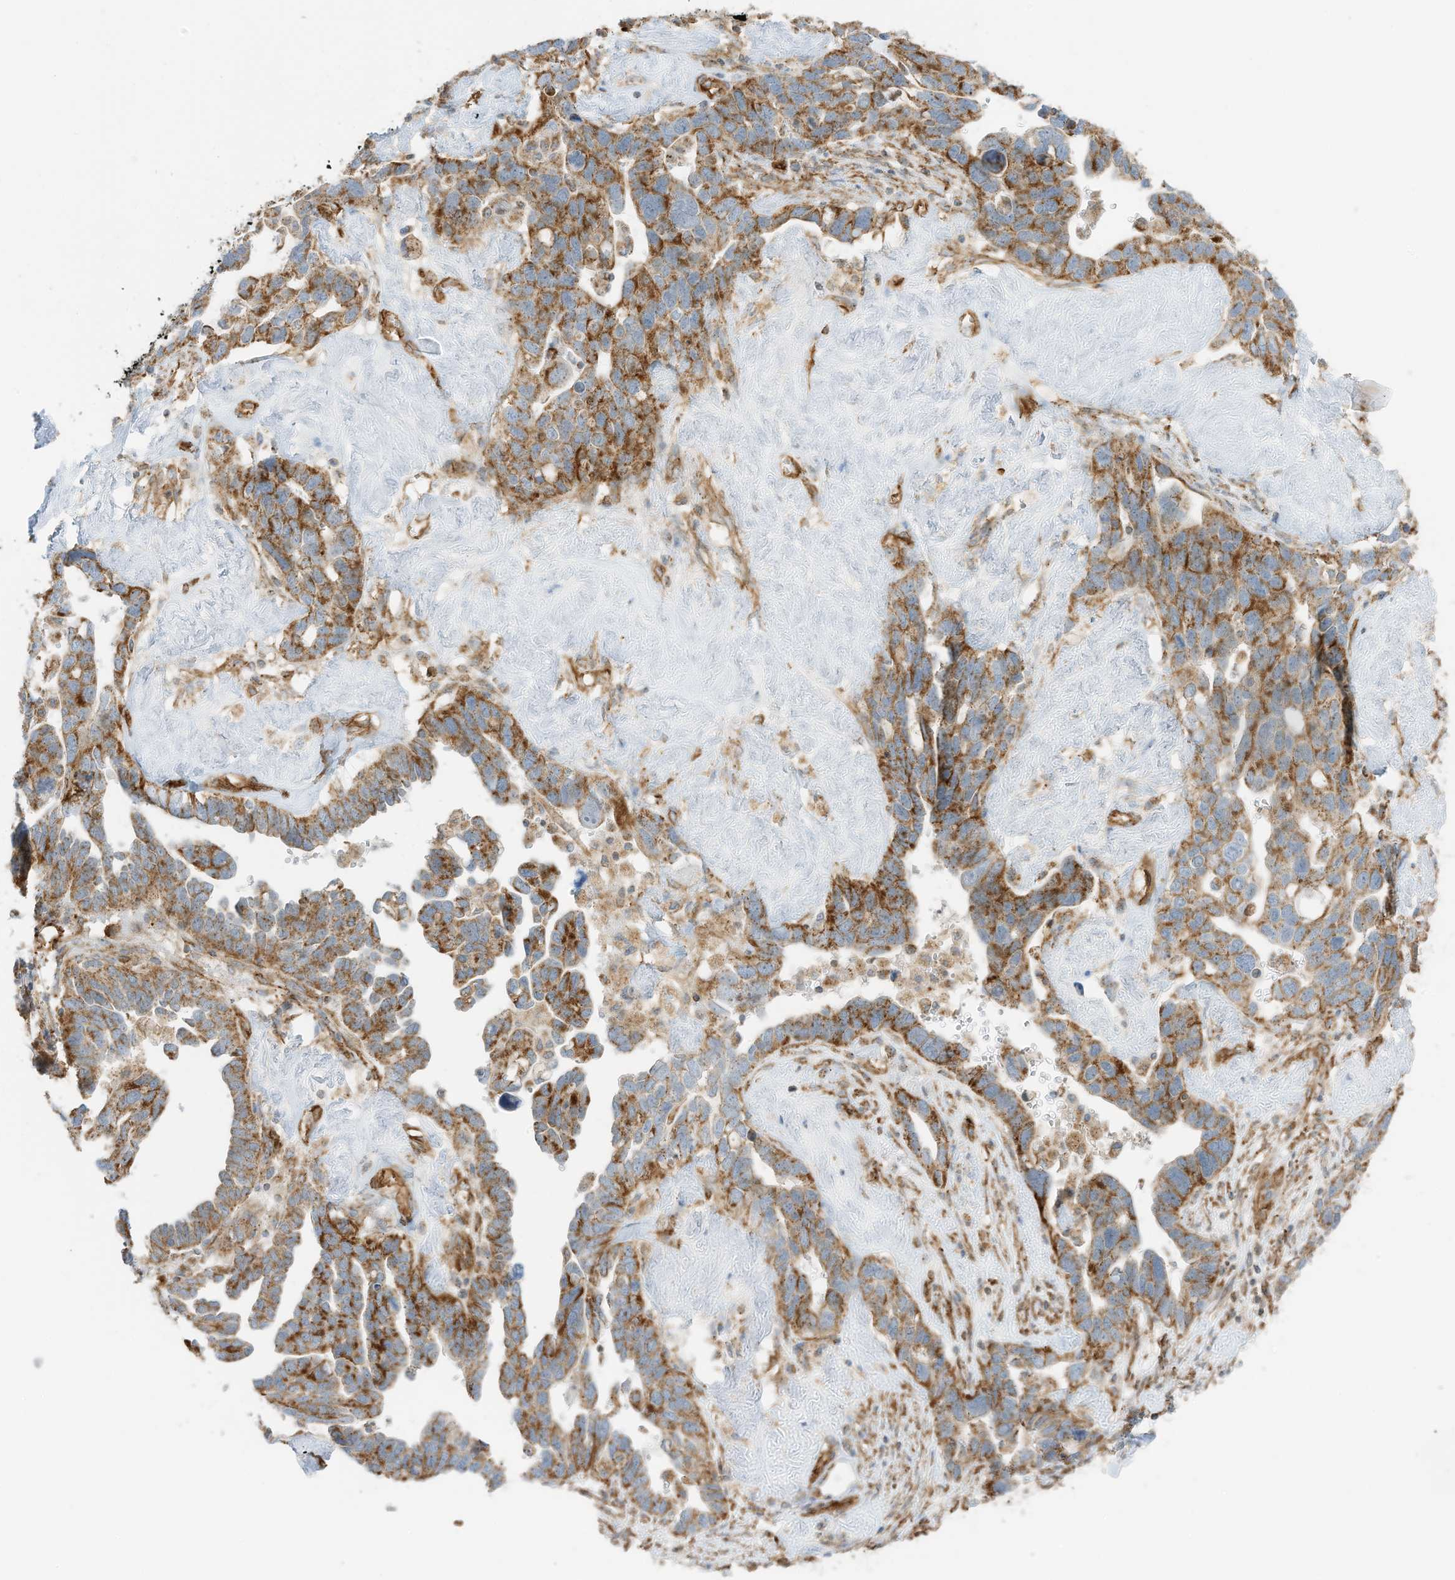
{"staining": {"intensity": "moderate", "quantity": ">75%", "location": "cytoplasmic/membranous"}, "tissue": "ovarian cancer", "cell_type": "Tumor cells", "image_type": "cancer", "snomed": [{"axis": "morphology", "description": "Cystadenocarcinoma, serous, NOS"}, {"axis": "topography", "description": "Ovary"}], "caption": "Ovarian cancer tissue reveals moderate cytoplasmic/membranous staining in about >75% of tumor cells, visualized by immunohistochemistry. The staining was performed using DAB (3,3'-diaminobenzidine), with brown indicating positive protein expression. Nuclei are stained blue with hematoxylin.", "gene": "ABCB7", "patient": {"sex": "female", "age": 54}}